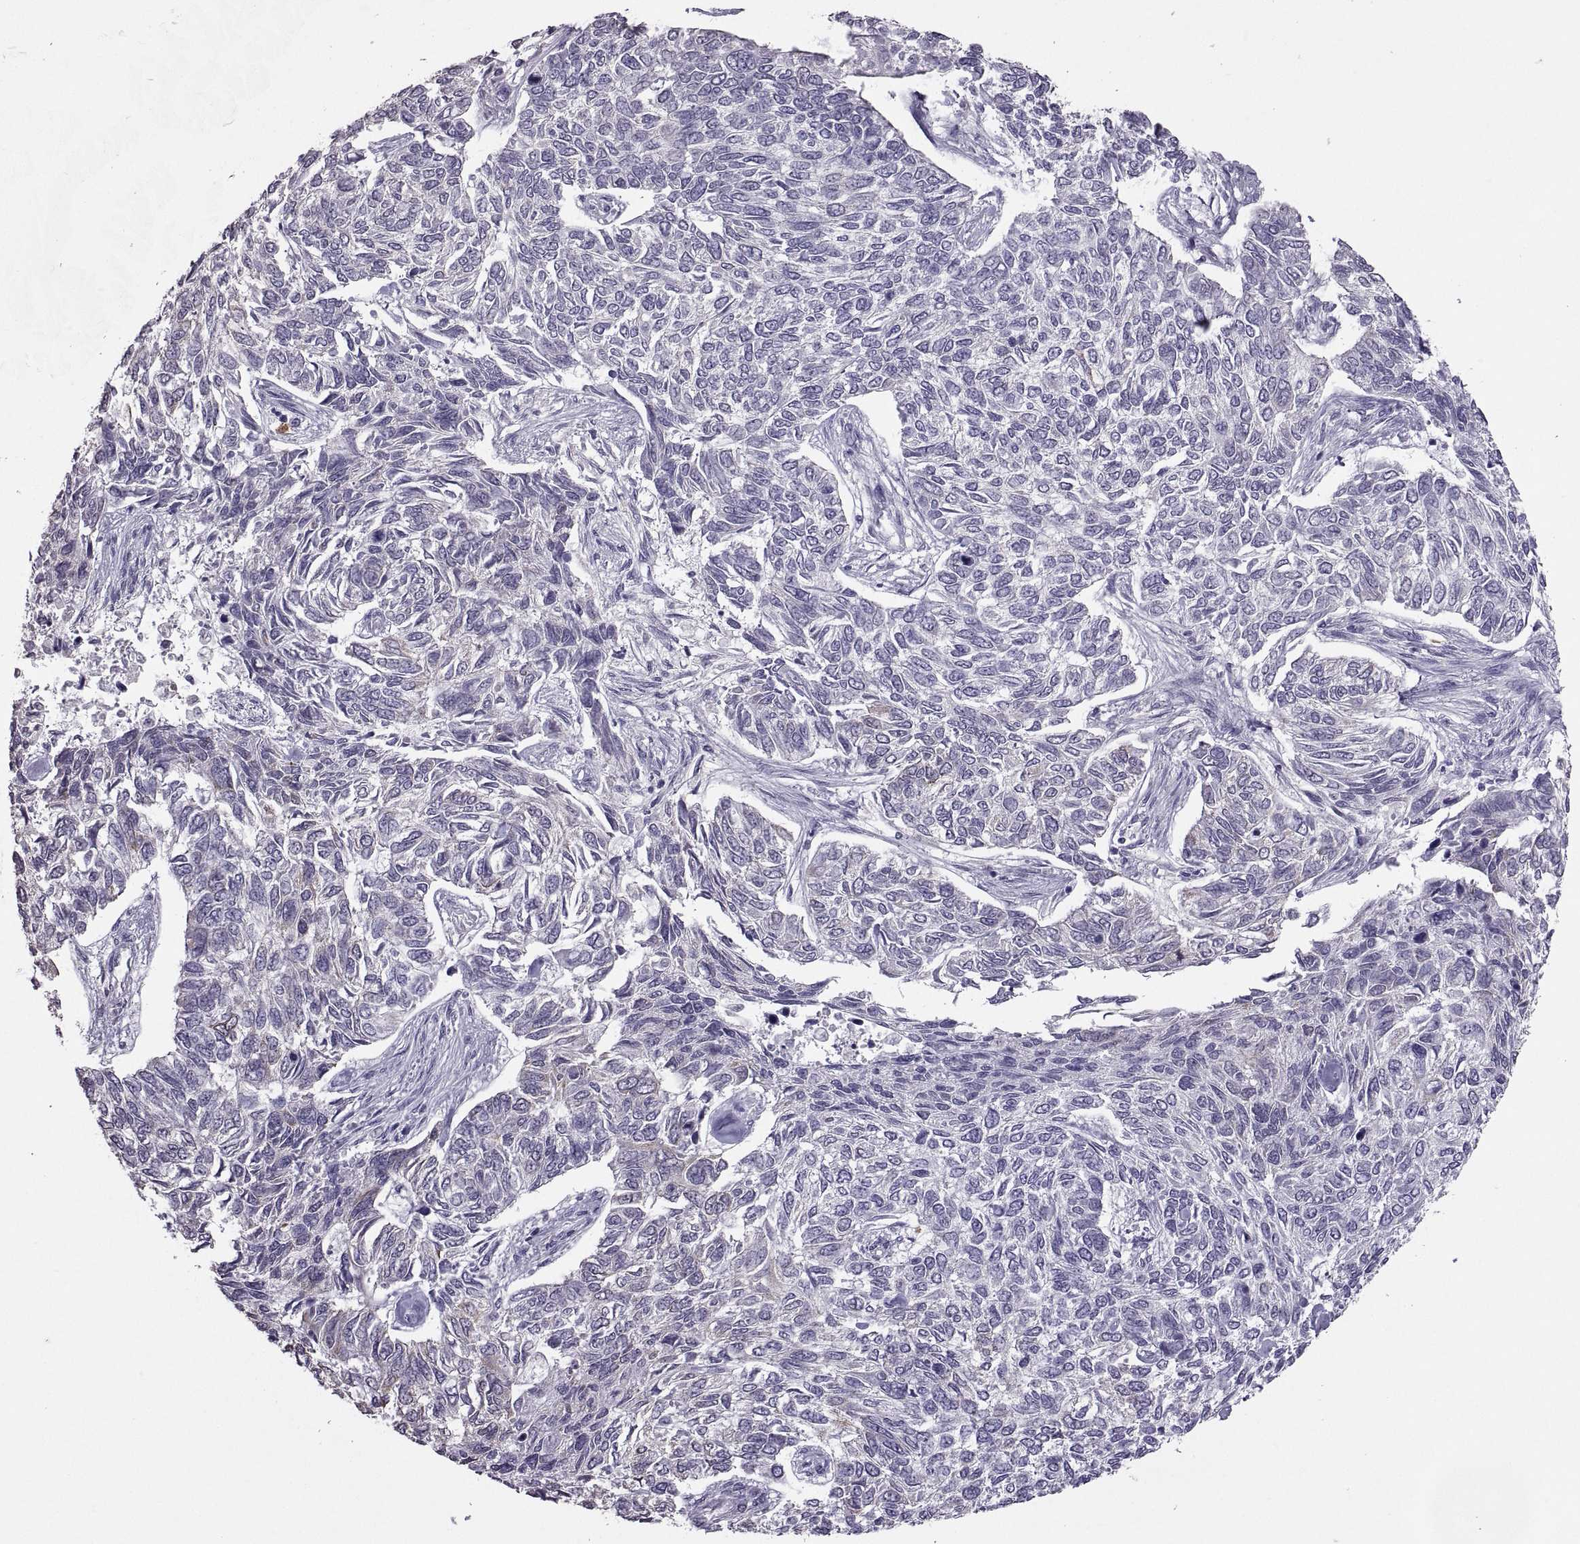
{"staining": {"intensity": "negative", "quantity": "none", "location": "none"}, "tissue": "skin cancer", "cell_type": "Tumor cells", "image_type": "cancer", "snomed": [{"axis": "morphology", "description": "Basal cell carcinoma"}, {"axis": "topography", "description": "Skin"}], "caption": "The histopathology image exhibits no staining of tumor cells in skin cancer (basal cell carcinoma).", "gene": "ASIC2", "patient": {"sex": "female", "age": 65}}